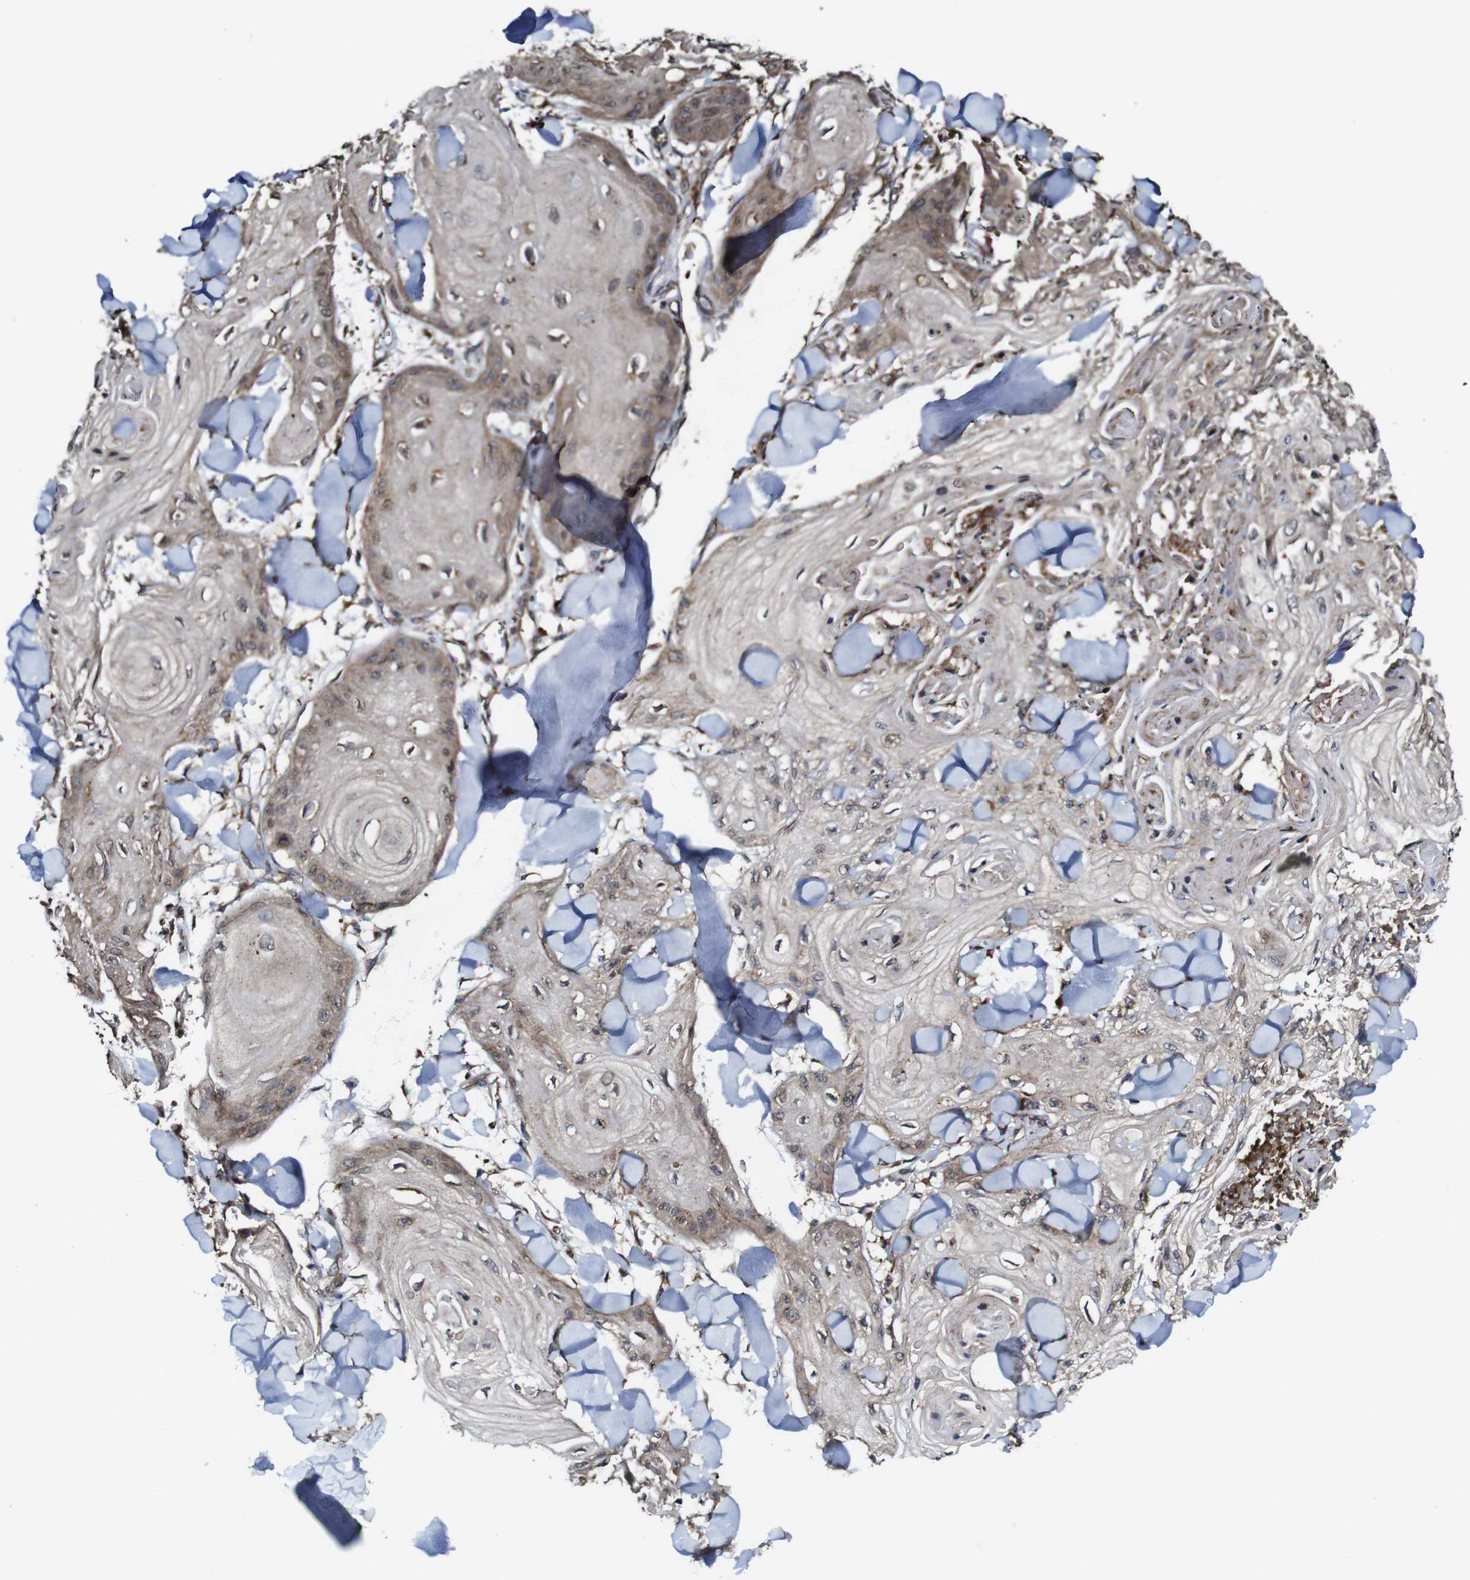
{"staining": {"intensity": "weak", "quantity": ">75%", "location": "cytoplasmic/membranous"}, "tissue": "skin cancer", "cell_type": "Tumor cells", "image_type": "cancer", "snomed": [{"axis": "morphology", "description": "Squamous cell carcinoma, NOS"}, {"axis": "topography", "description": "Skin"}], "caption": "Skin cancer stained for a protein (brown) reveals weak cytoplasmic/membranous positive positivity in about >75% of tumor cells.", "gene": "TNIK", "patient": {"sex": "male", "age": 74}}